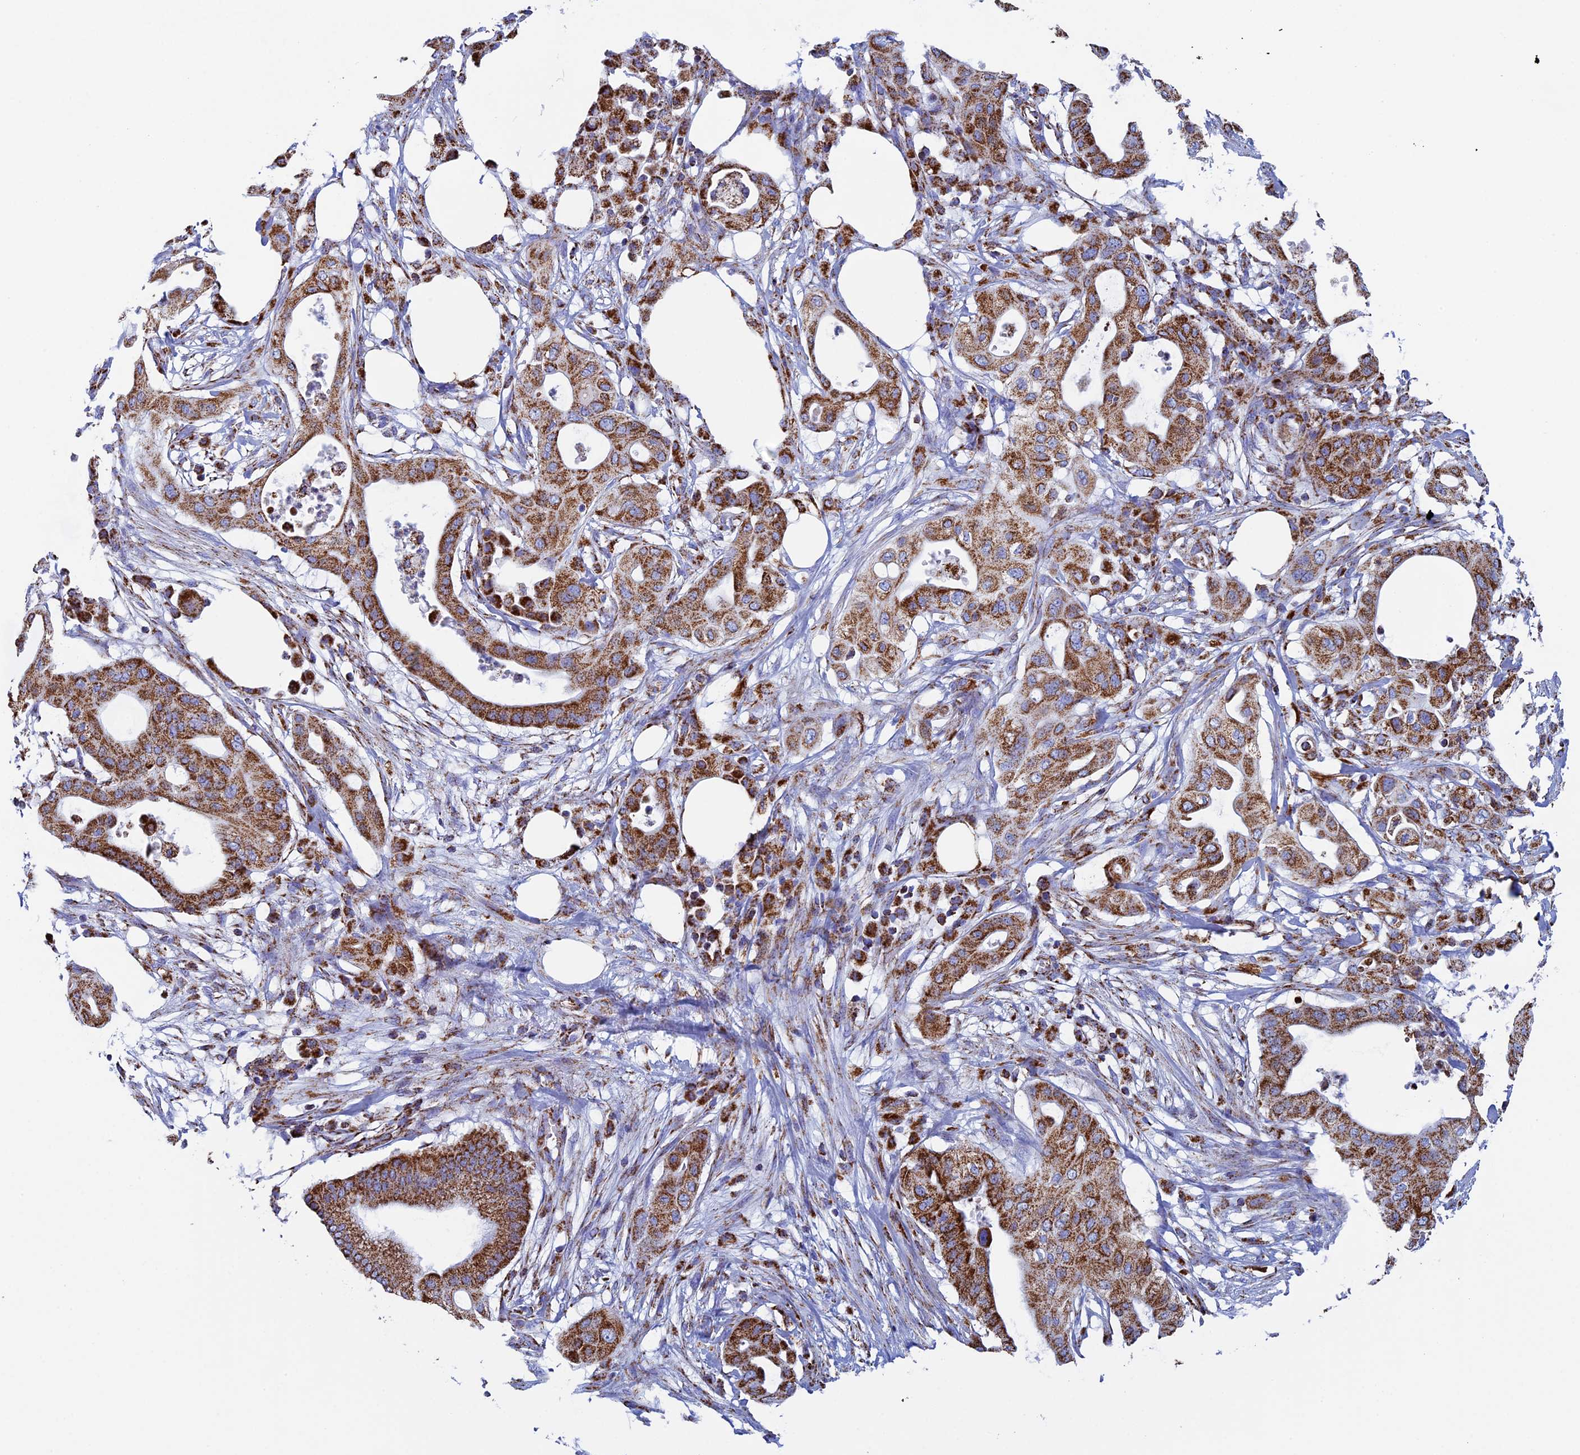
{"staining": {"intensity": "strong", "quantity": ">75%", "location": "cytoplasmic/membranous"}, "tissue": "pancreatic cancer", "cell_type": "Tumor cells", "image_type": "cancer", "snomed": [{"axis": "morphology", "description": "Adenocarcinoma, NOS"}, {"axis": "topography", "description": "Pancreas"}], "caption": "Brown immunohistochemical staining in pancreatic cancer displays strong cytoplasmic/membranous expression in about >75% of tumor cells. Immunohistochemistry (ihc) stains the protein in brown and the nuclei are stained blue.", "gene": "UQCRFS1", "patient": {"sex": "male", "age": 68}}